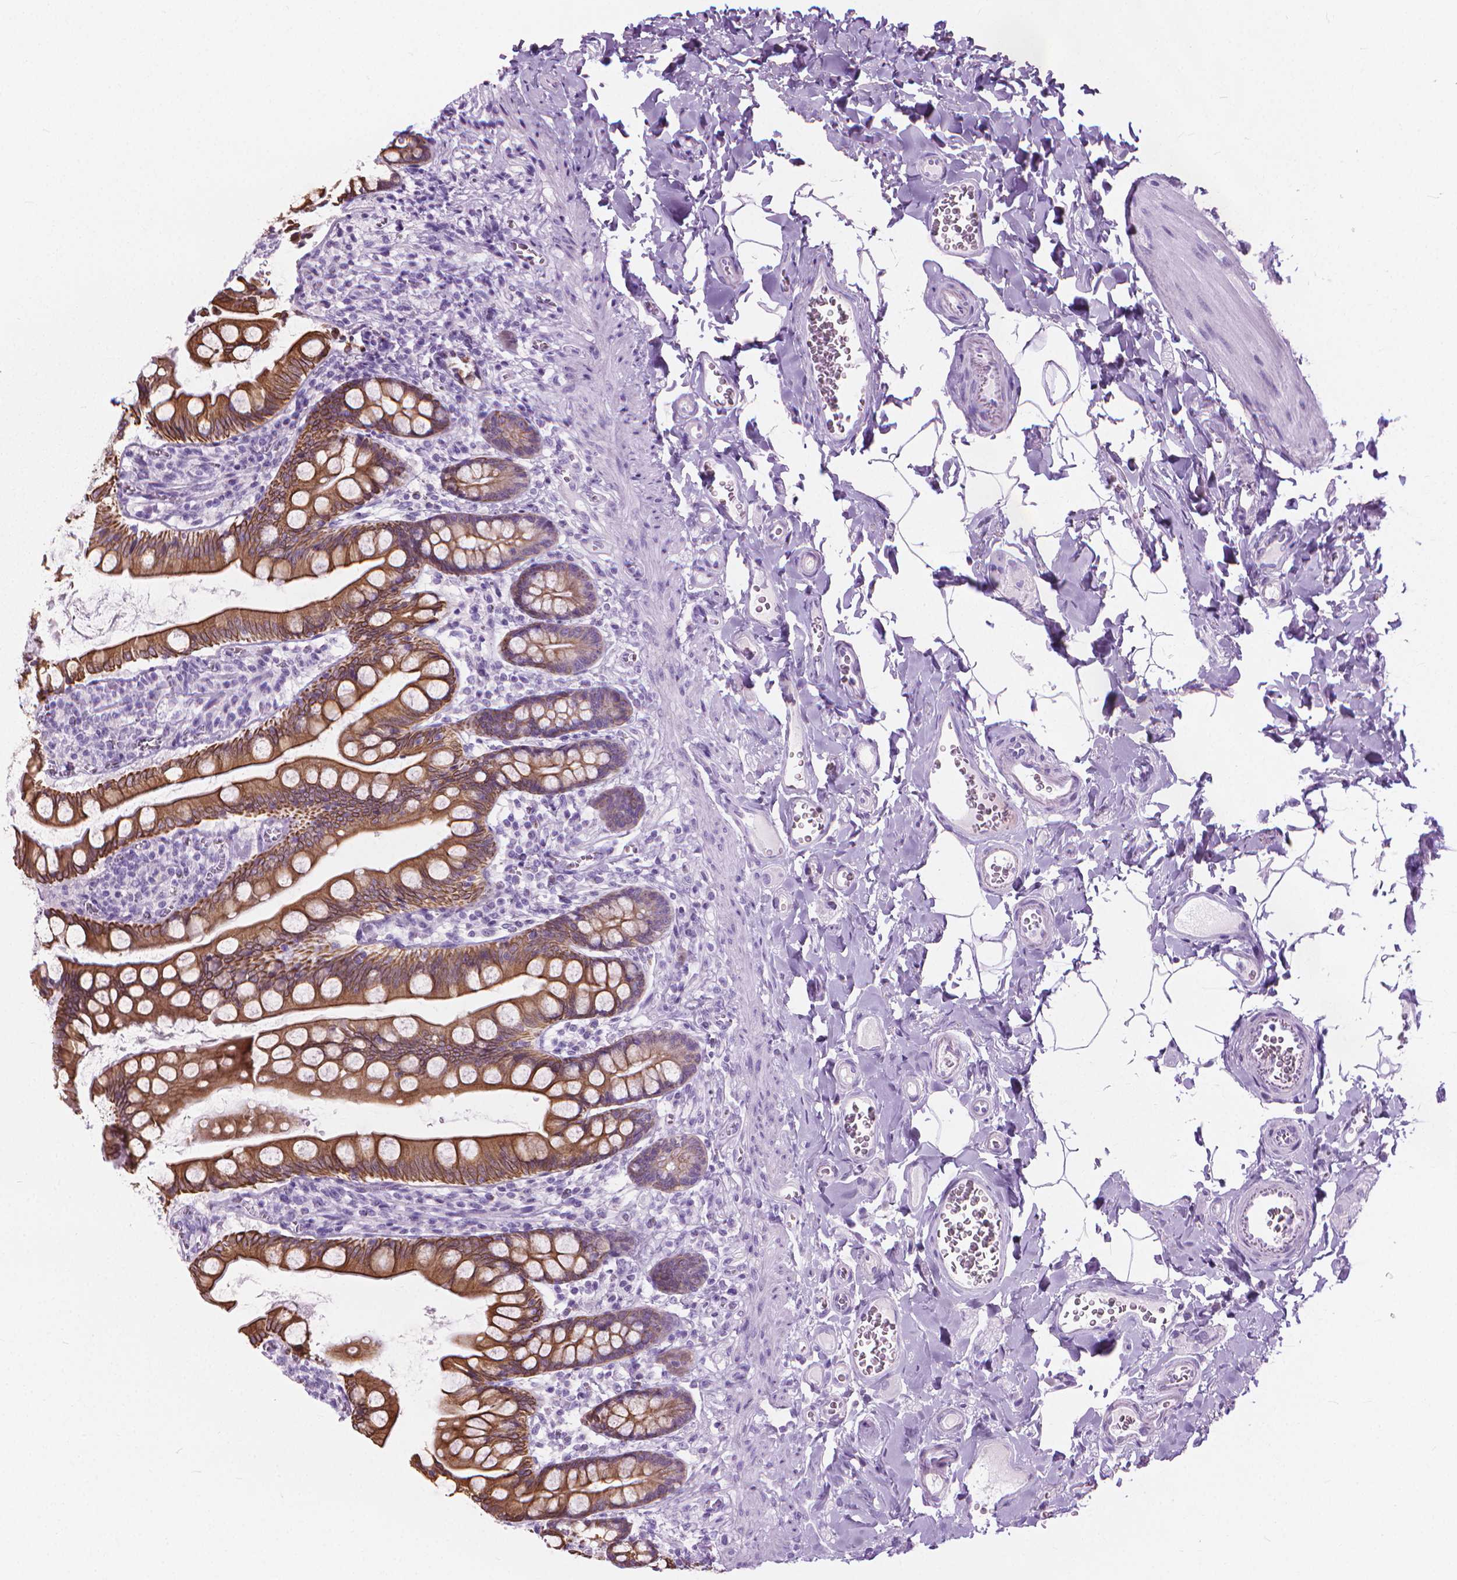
{"staining": {"intensity": "strong", "quantity": ">75%", "location": "cytoplasmic/membranous"}, "tissue": "small intestine", "cell_type": "Glandular cells", "image_type": "normal", "snomed": [{"axis": "morphology", "description": "Normal tissue, NOS"}, {"axis": "topography", "description": "Small intestine"}], "caption": "IHC (DAB) staining of unremarkable small intestine reveals strong cytoplasmic/membranous protein positivity in about >75% of glandular cells.", "gene": "HTR2B", "patient": {"sex": "female", "age": 56}}